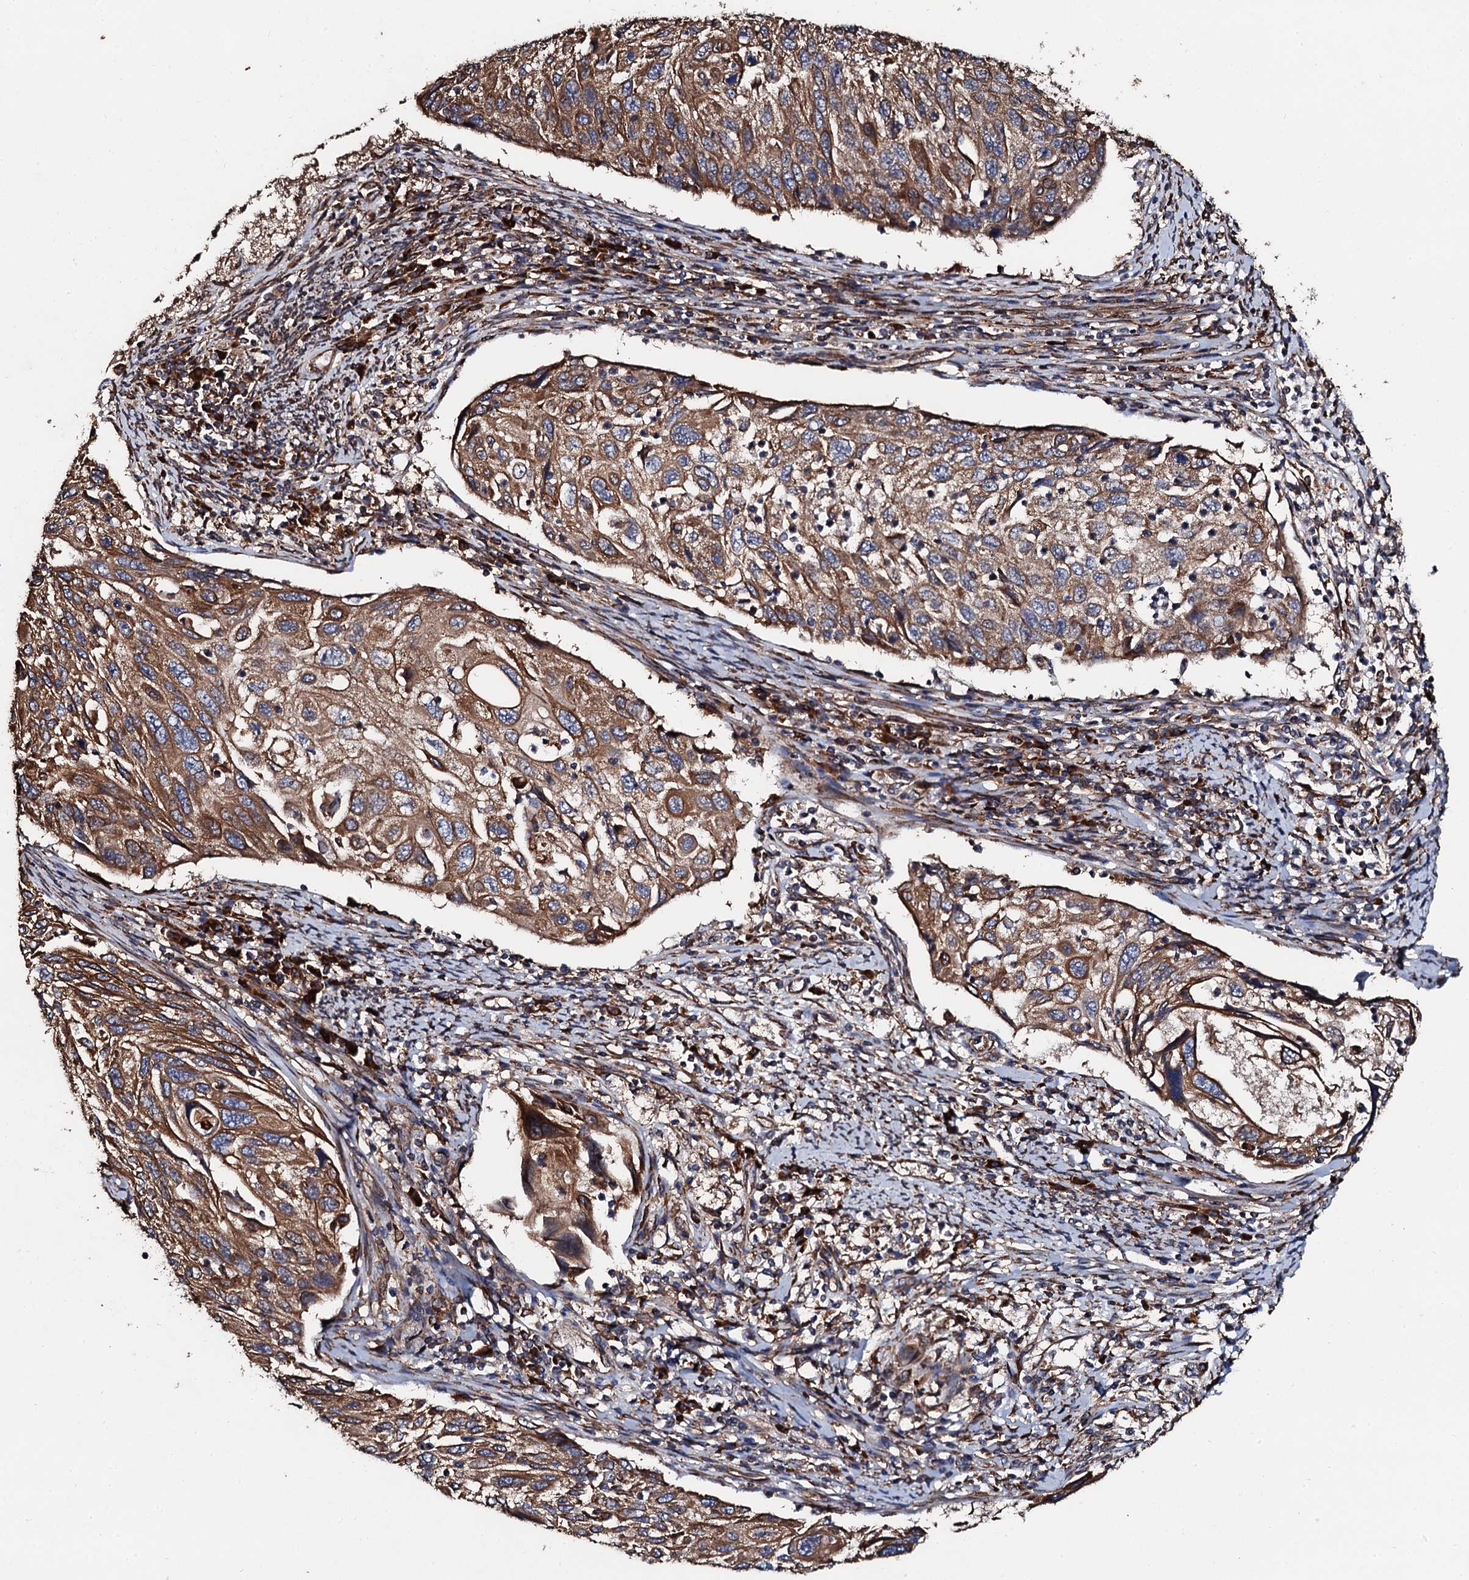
{"staining": {"intensity": "strong", "quantity": ">75%", "location": "cytoplasmic/membranous"}, "tissue": "cervical cancer", "cell_type": "Tumor cells", "image_type": "cancer", "snomed": [{"axis": "morphology", "description": "Squamous cell carcinoma, NOS"}, {"axis": "topography", "description": "Cervix"}], "caption": "Immunohistochemical staining of human cervical cancer (squamous cell carcinoma) exhibits high levels of strong cytoplasmic/membranous staining in about >75% of tumor cells.", "gene": "CKAP5", "patient": {"sex": "female", "age": 70}}